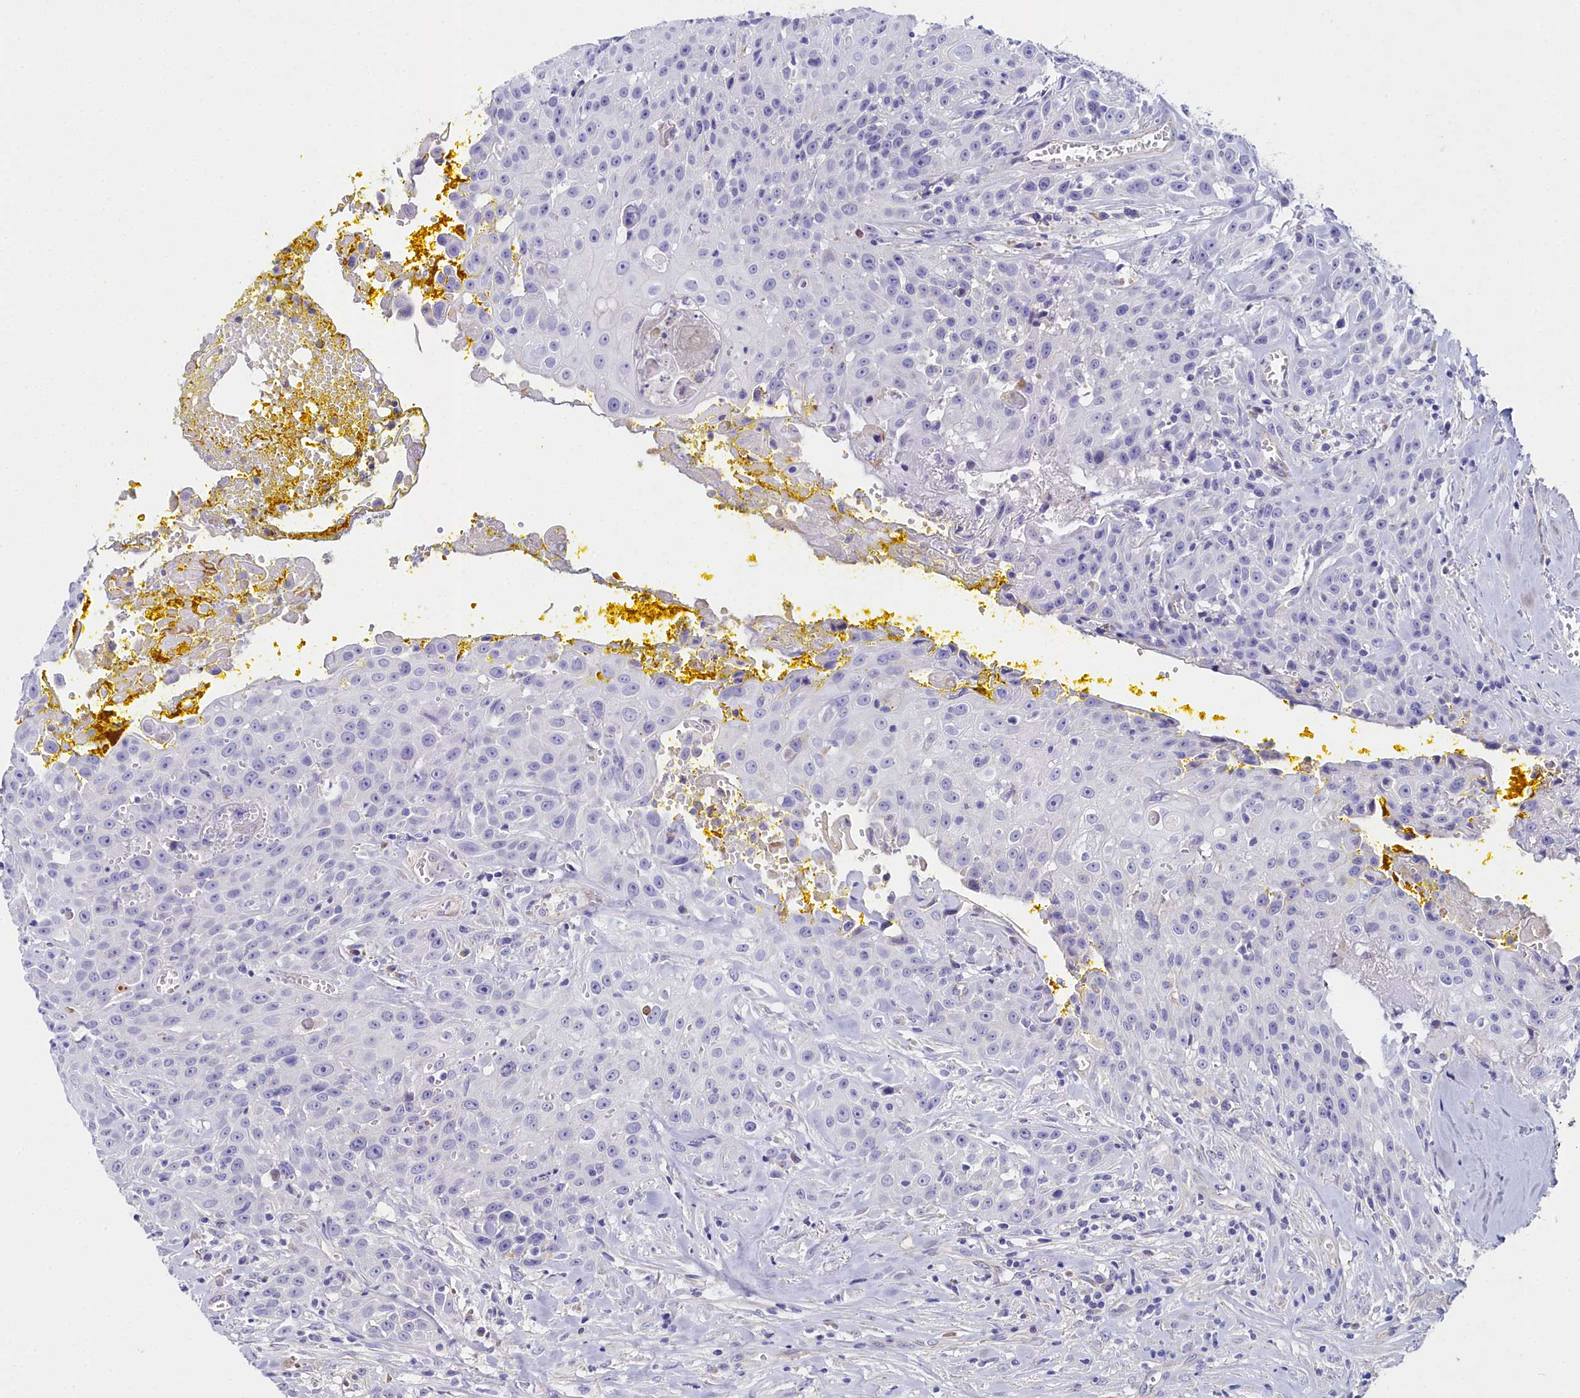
{"staining": {"intensity": "negative", "quantity": "none", "location": "none"}, "tissue": "head and neck cancer", "cell_type": "Tumor cells", "image_type": "cancer", "snomed": [{"axis": "morphology", "description": "Squamous cell carcinoma, NOS"}, {"axis": "topography", "description": "Oral tissue"}, {"axis": "topography", "description": "Head-Neck"}], "caption": "Tumor cells are negative for protein expression in human squamous cell carcinoma (head and neck).", "gene": "SLC49A3", "patient": {"sex": "female", "age": 82}}